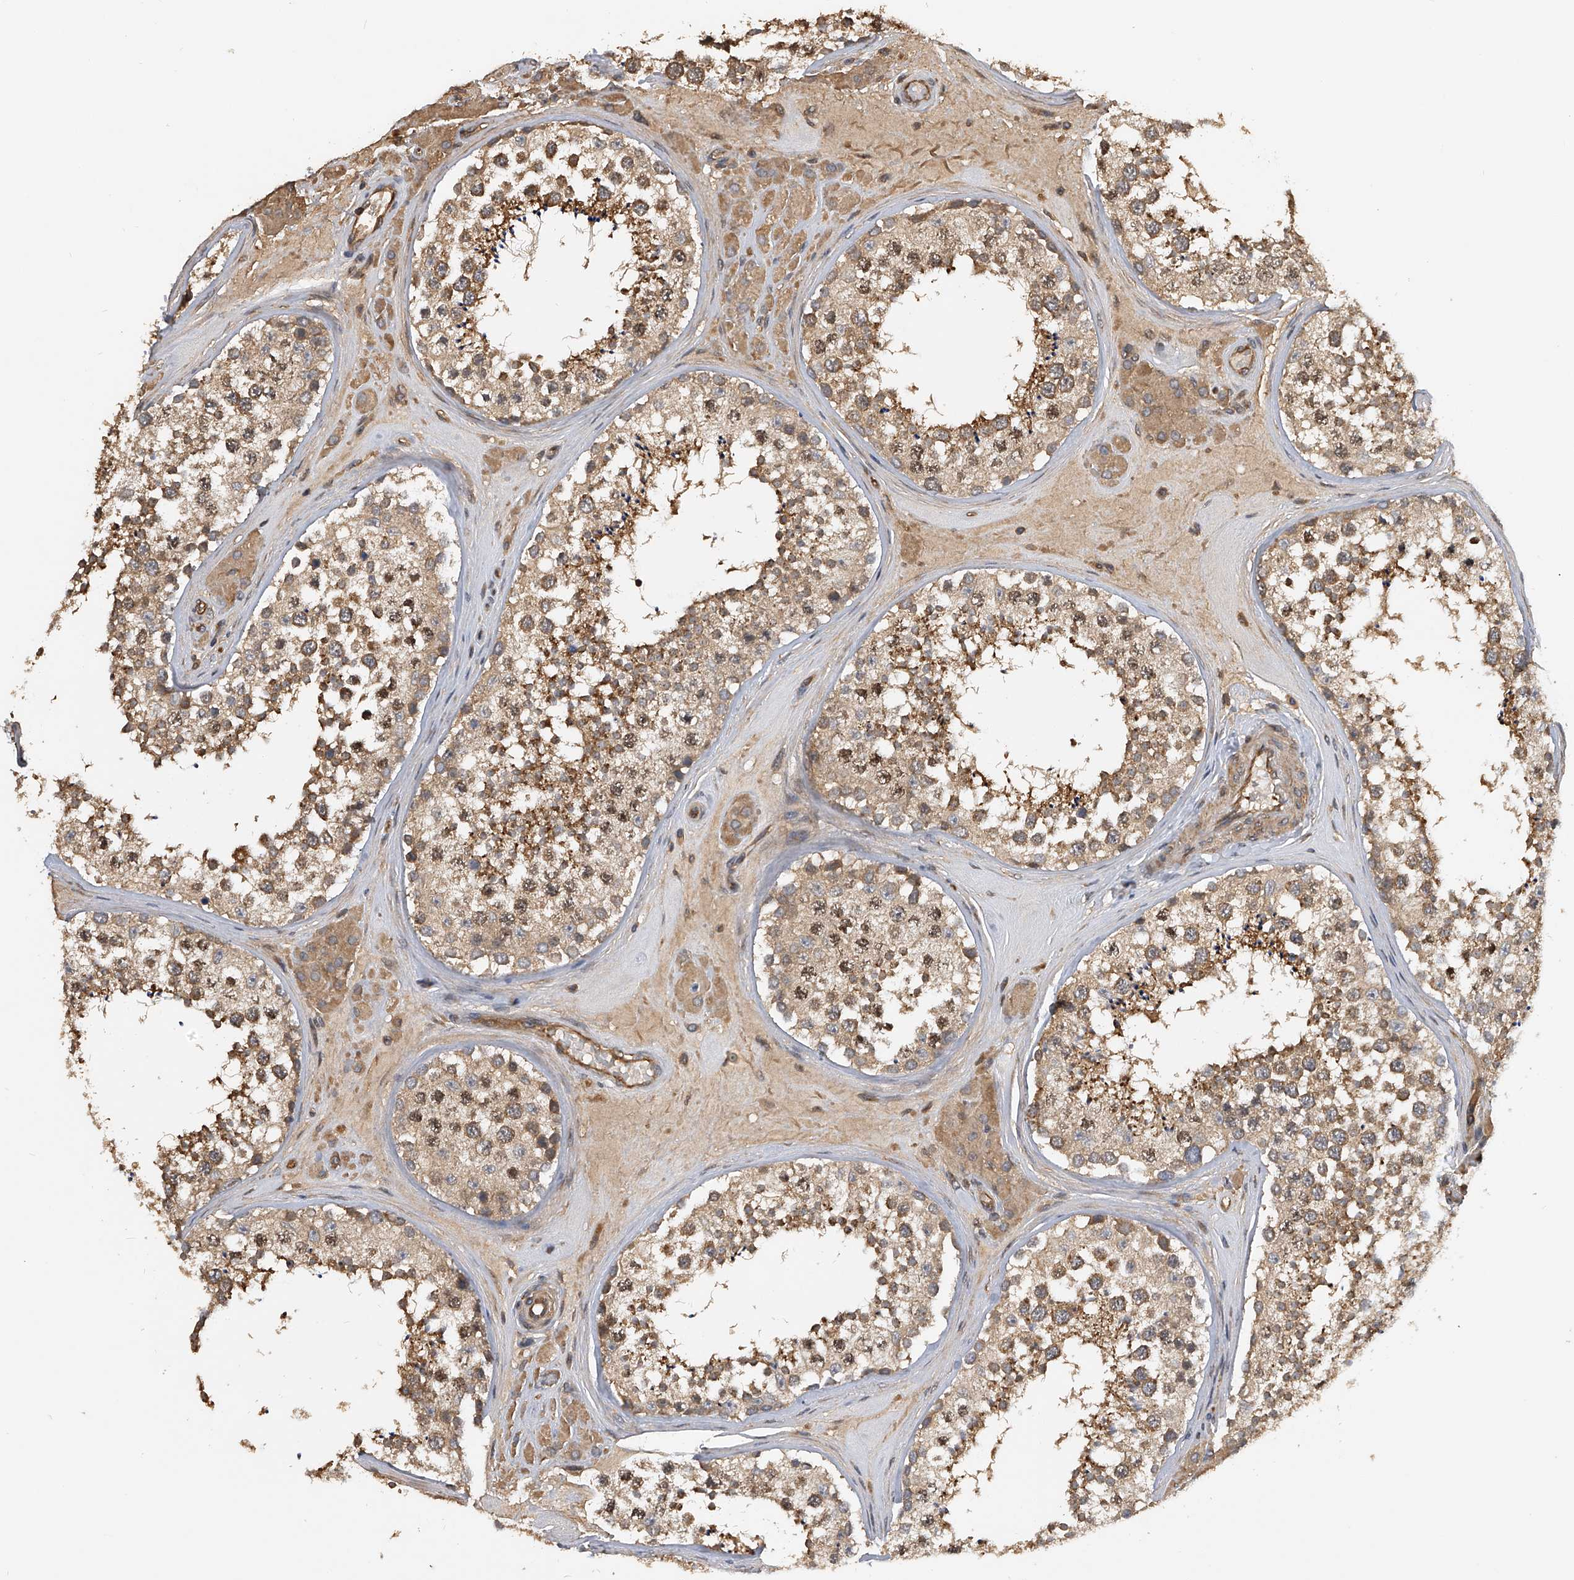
{"staining": {"intensity": "moderate", "quantity": ">75%", "location": "cytoplasmic/membranous"}, "tissue": "testis", "cell_type": "Cells in seminiferous ducts", "image_type": "normal", "snomed": [{"axis": "morphology", "description": "Normal tissue, NOS"}, {"axis": "topography", "description": "Testis"}], "caption": "Brown immunohistochemical staining in normal human testis displays moderate cytoplasmic/membranous positivity in approximately >75% of cells in seminiferous ducts. The staining is performed using DAB (3,3'-diaminobenzidine) brown chromogen to label protein expression. The nuclei are counter-stained blue using hematoxylin.", "gene": "PTPRA", "patient": {"sex": "male", "age": 46}}